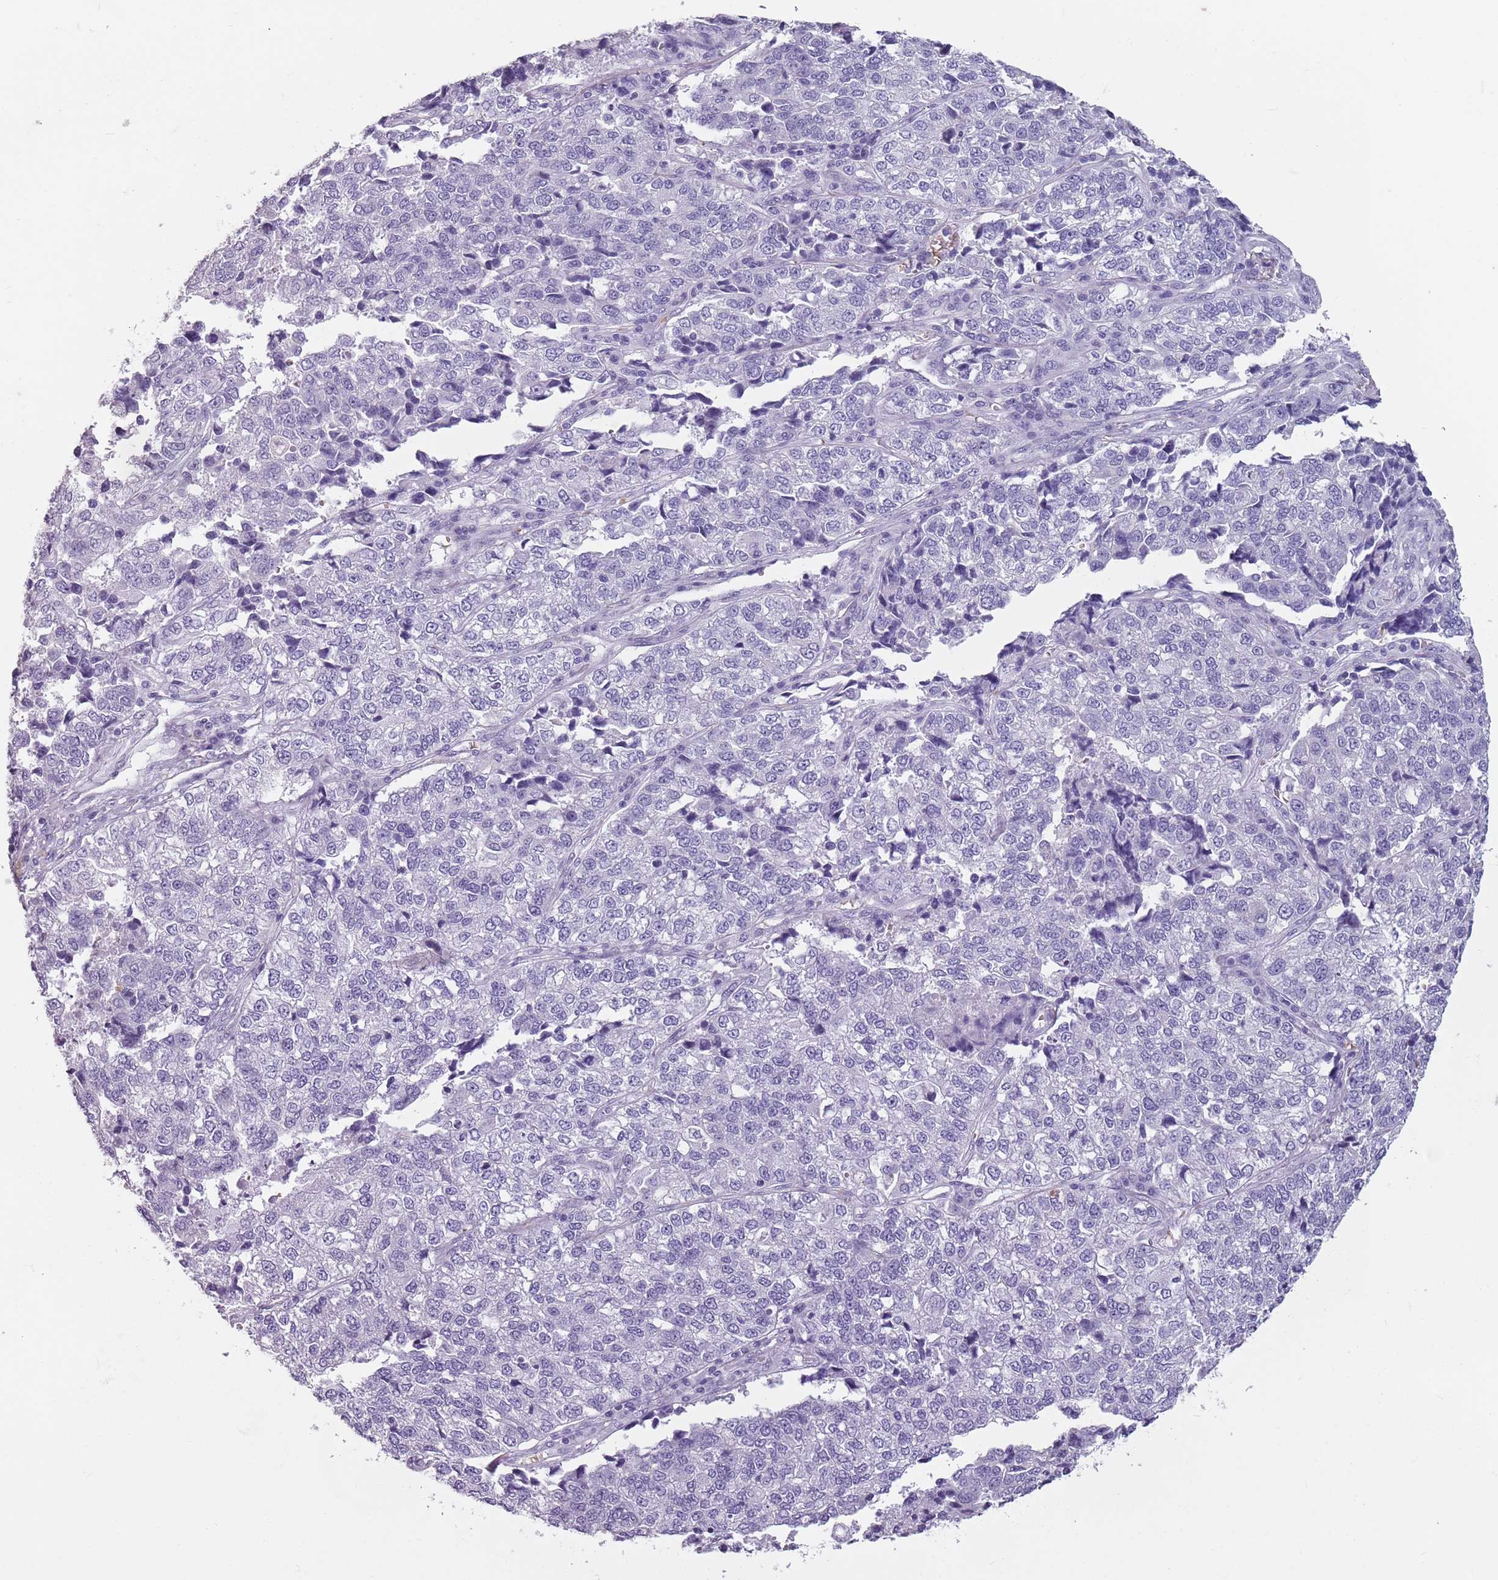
{"staining": {"intensity": "negative", "quantity": "none", "location": "none"}, "tissue": "lung cancer", "cell_type": "Tumor cells", "image_type": "cancer", "snomed": [{"axis": "morphology", "description": "Adenocarcinoma, NOS"}, {"axis": "topography", "description": "Lung"}], "caption": "A micrograph of human lung cancer is negative for staining in tumor cells.", "gene": "SPESP1", "patient": {"sex": "male", "age": 49}}